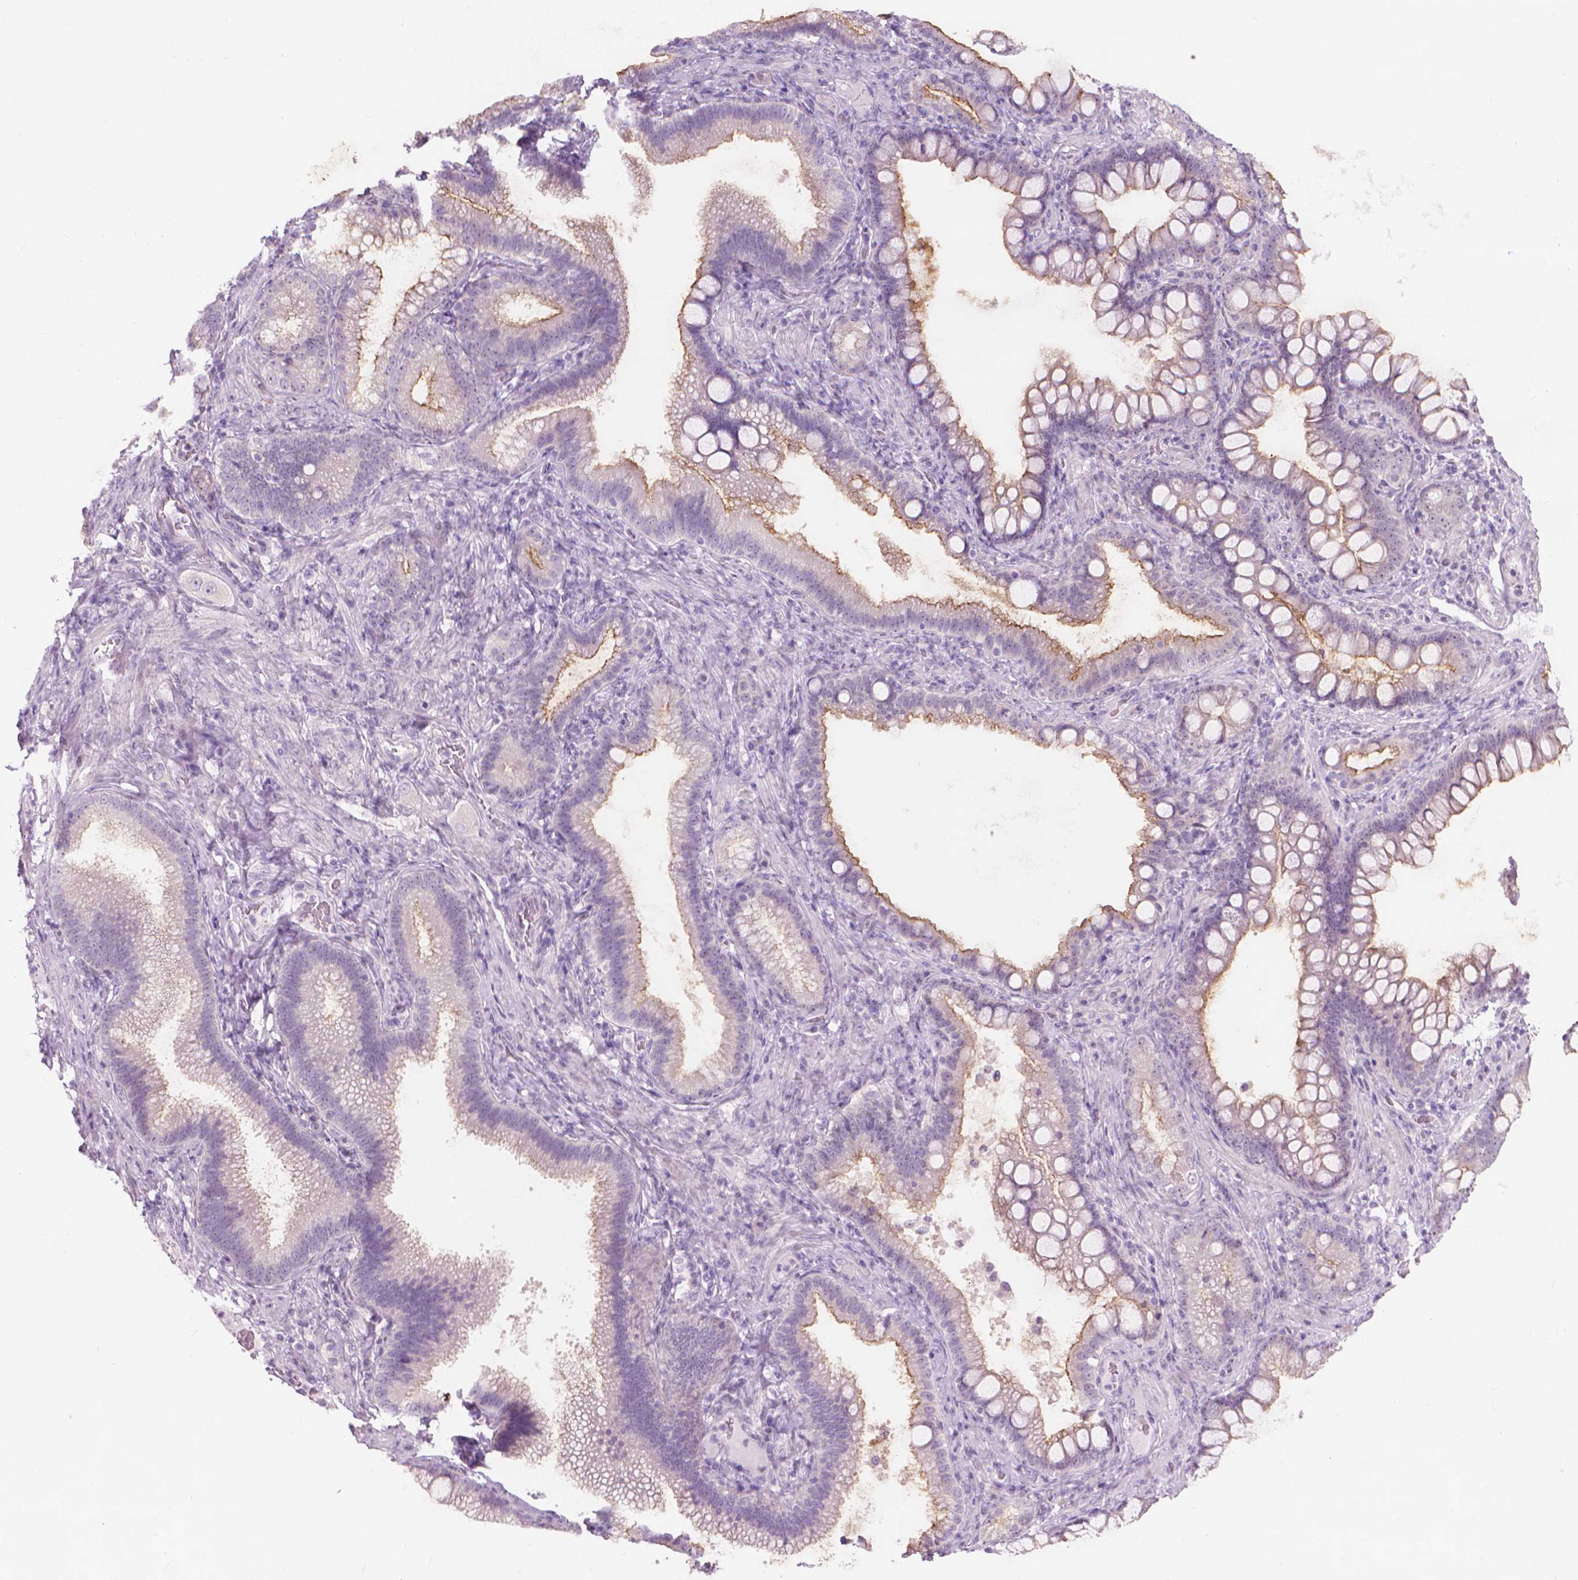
{"staining": {"intensity": "strong", "quantity": "<25%", "location": "cytoplasmic/membranous"}, "tissue": "duodenum", "cell_type": "Glandular cells", "image_type": "normal", "snomed": [{"axis": "morphology", "description": "Normal tissue, NOS"}, {"axis": "topography", "description": "Pancreas"}, {"axis": "topography", "description": "Duodenum"}], "caption": "DAB (3,3'-diaminobenzidine) immunohistochemical staining of normal duodenum exhibits strong cytoplasmic/membranous protein expression in about <25% of glandular cells.", "gene": "GPRC5A", "patient": {"sex": "male", "age": 59}}